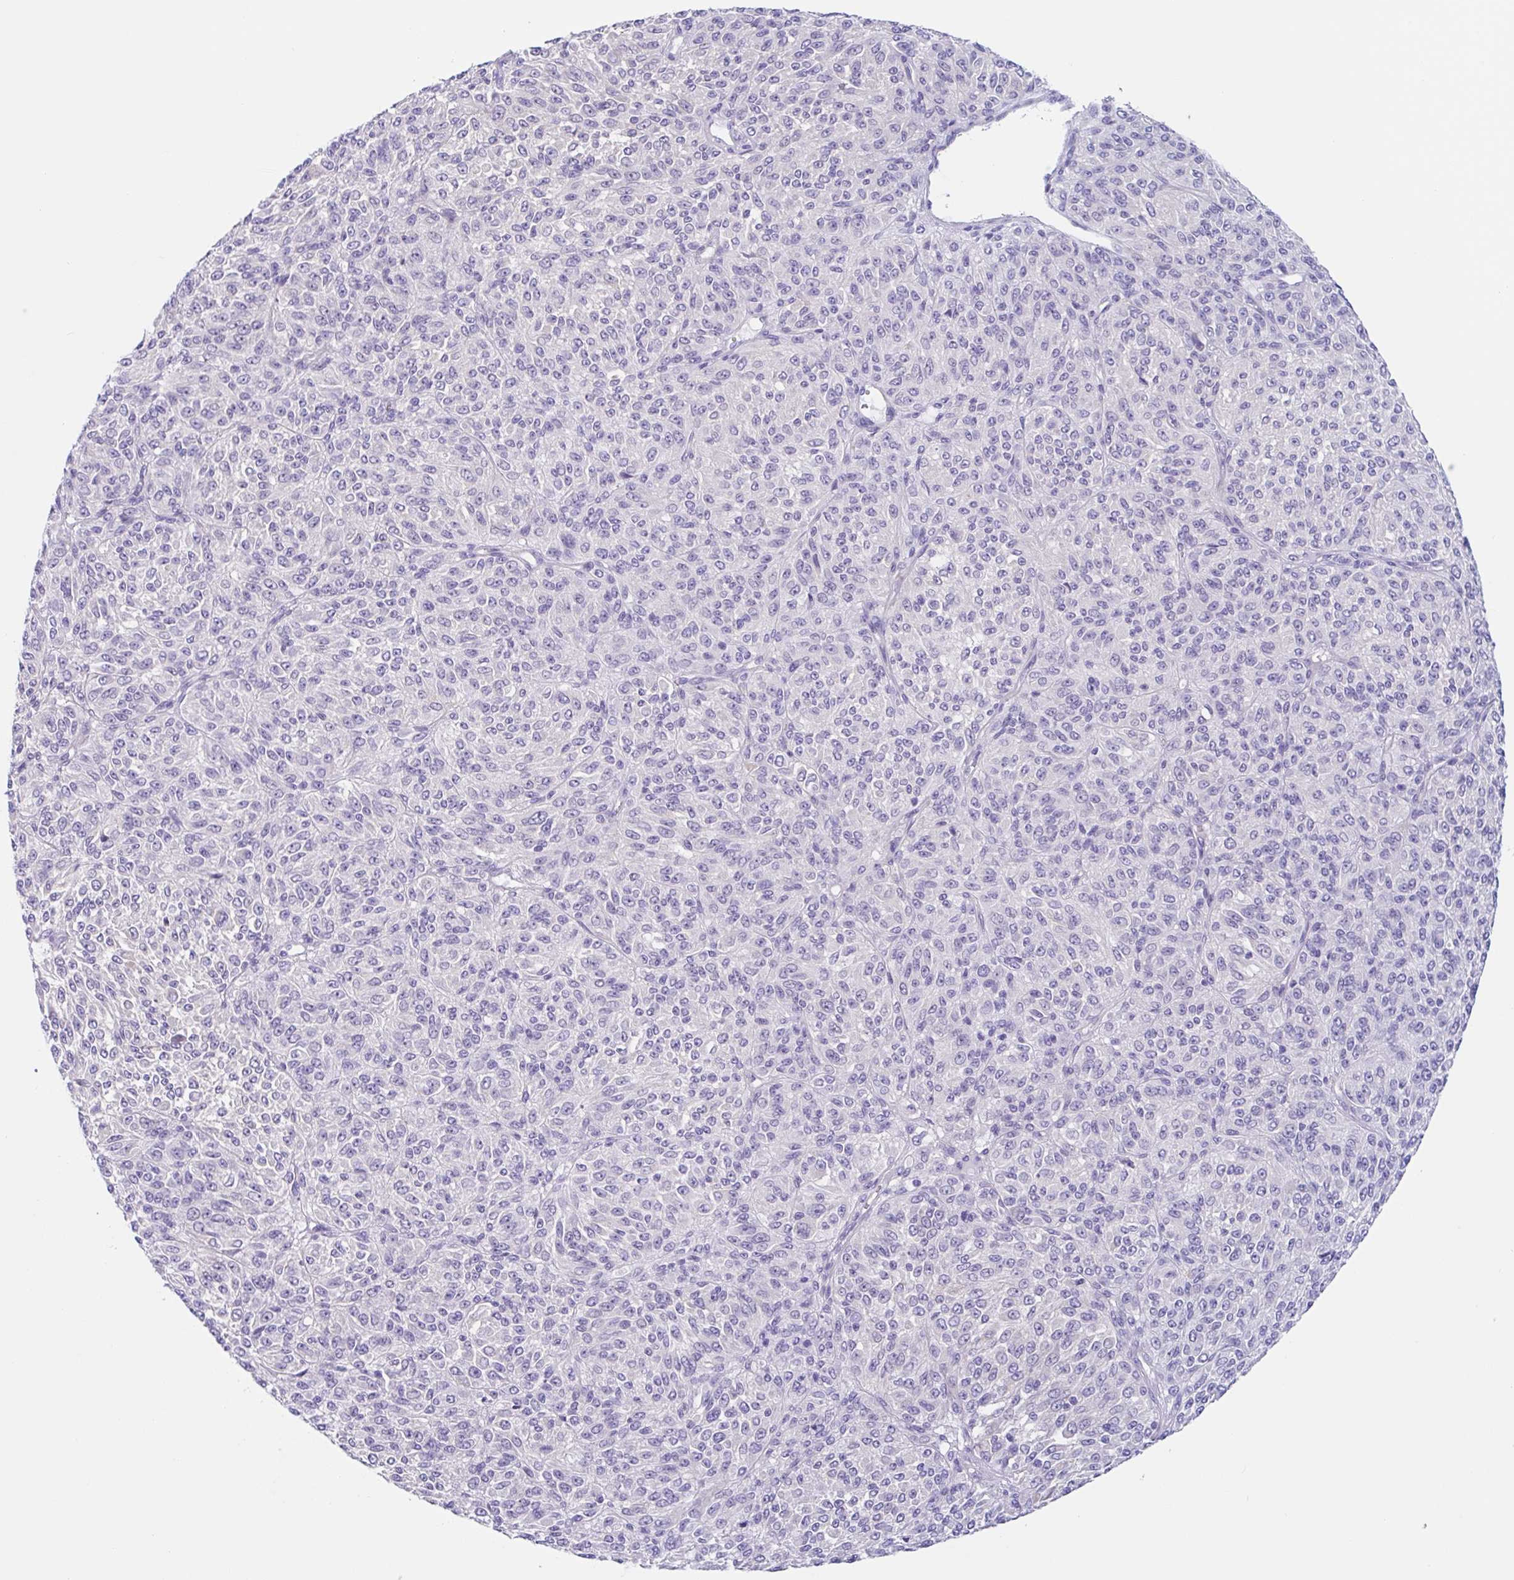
{"staining": {"intensity": "negative", "quantity": "none", "location": "none"}, "tissue": "melanoma", "cell_type": "Tumor cells", "image_type": "cancer", "snomed": [{"axis": "morphology", "description": "Malignant melanoma, Metastatic site"}, {"axis": "topography", "description": "Brain"}], "caption": "There is no significant expression in tumor cells of malignant melanoma (metastatic site).", "gene": "OR6N2", "patient": {"sex": "female", "age": 56}}